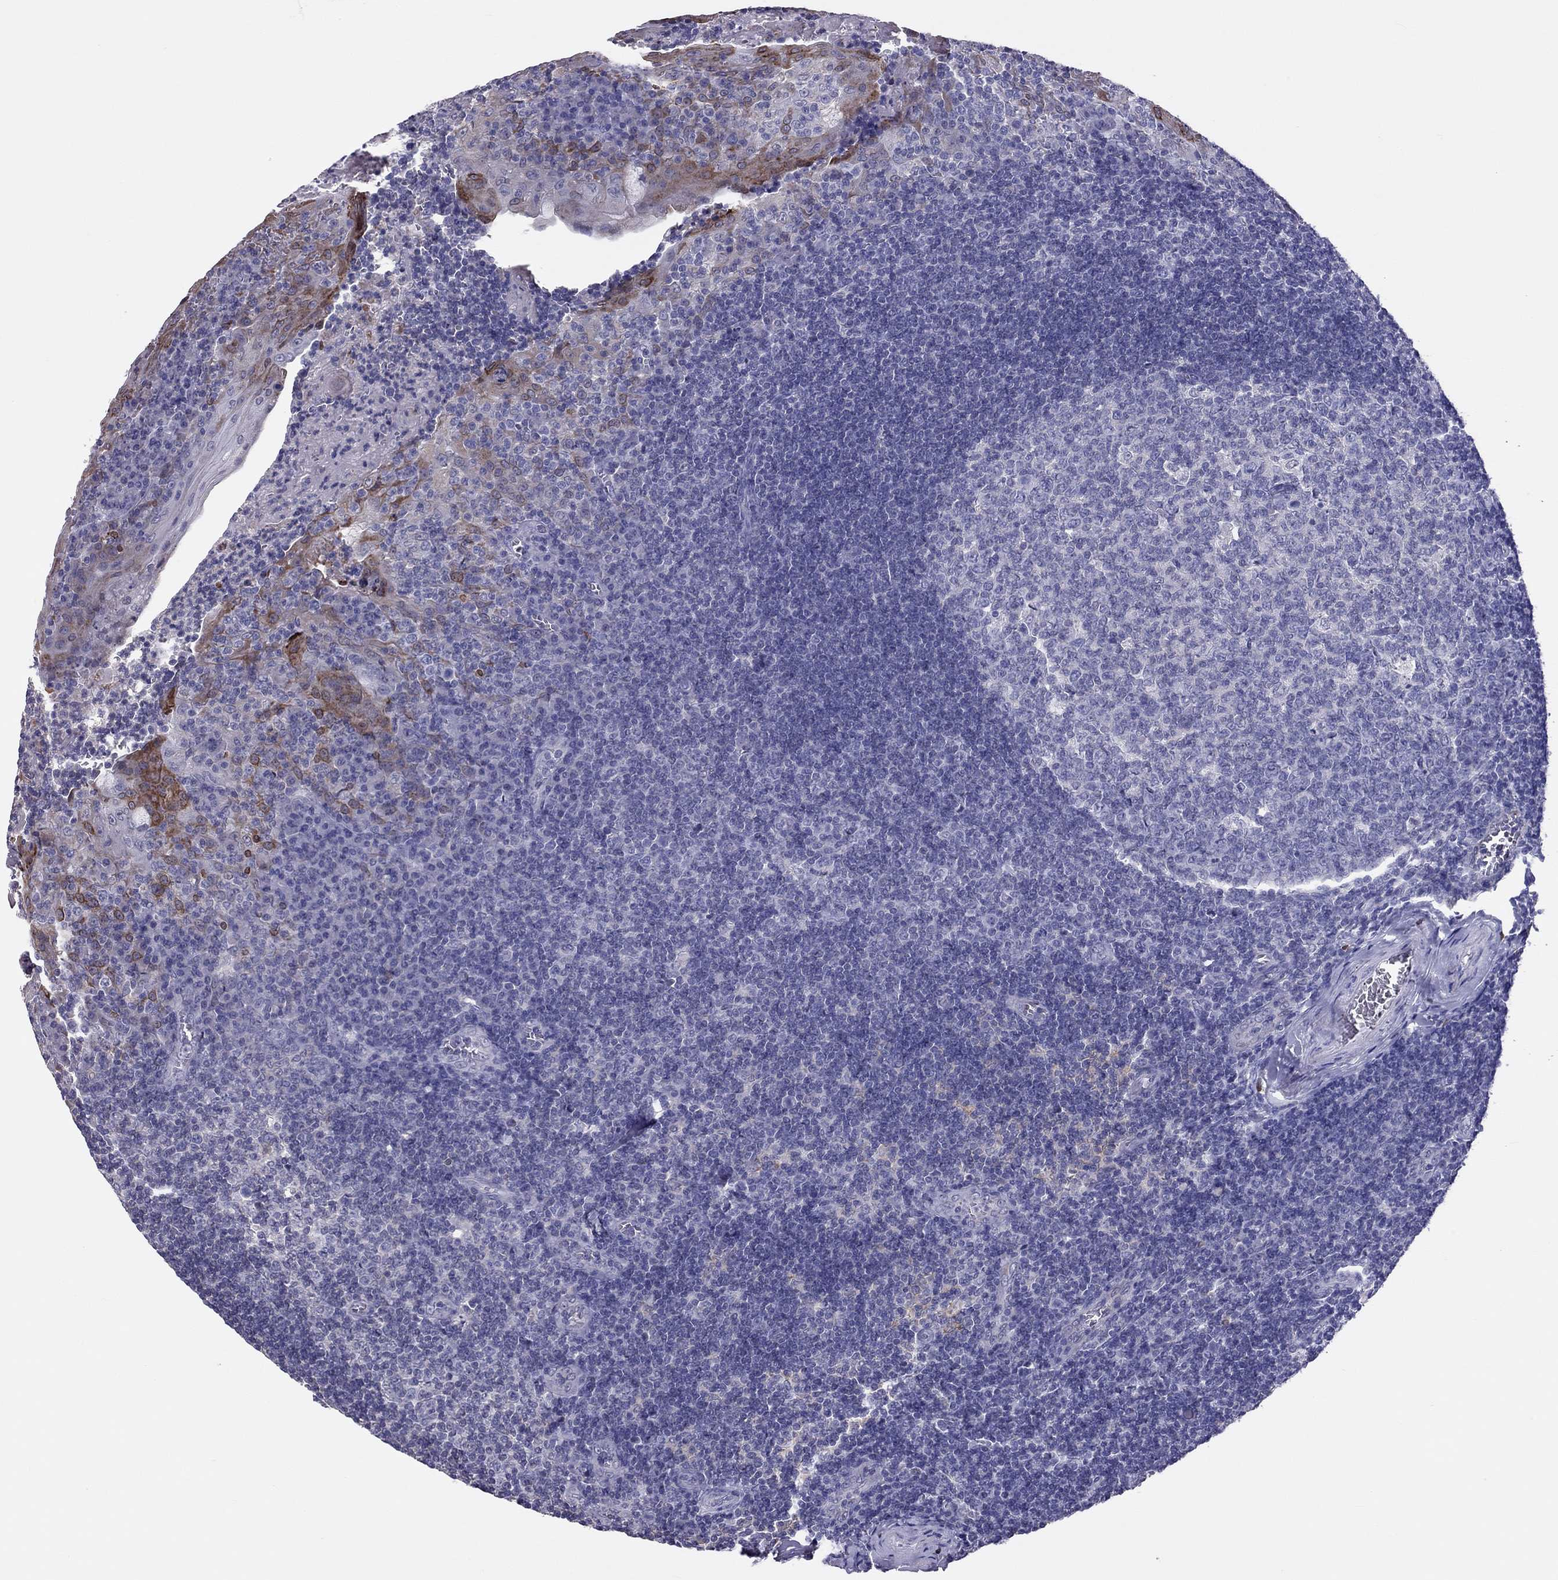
{"staining": {"intensity": "negative", "quantity": "none", "location": "none"}, "tissue": "tonsil", "cell_type": "Germinal center cells", "image_type": "normal", "snomed": [{"axis": "morphology", "description": "Normal tissue, NOS"}, {"axis": "topography", "description": "Tonsil"}], "caption": "High power microscopy image of an immunohistochemistry (IHC) image of unremarkable tonsil, revealing no significant staining in germinal center cells.", "gene": "ADORA2A", "patient": {"sex": "female", "age": 12}}